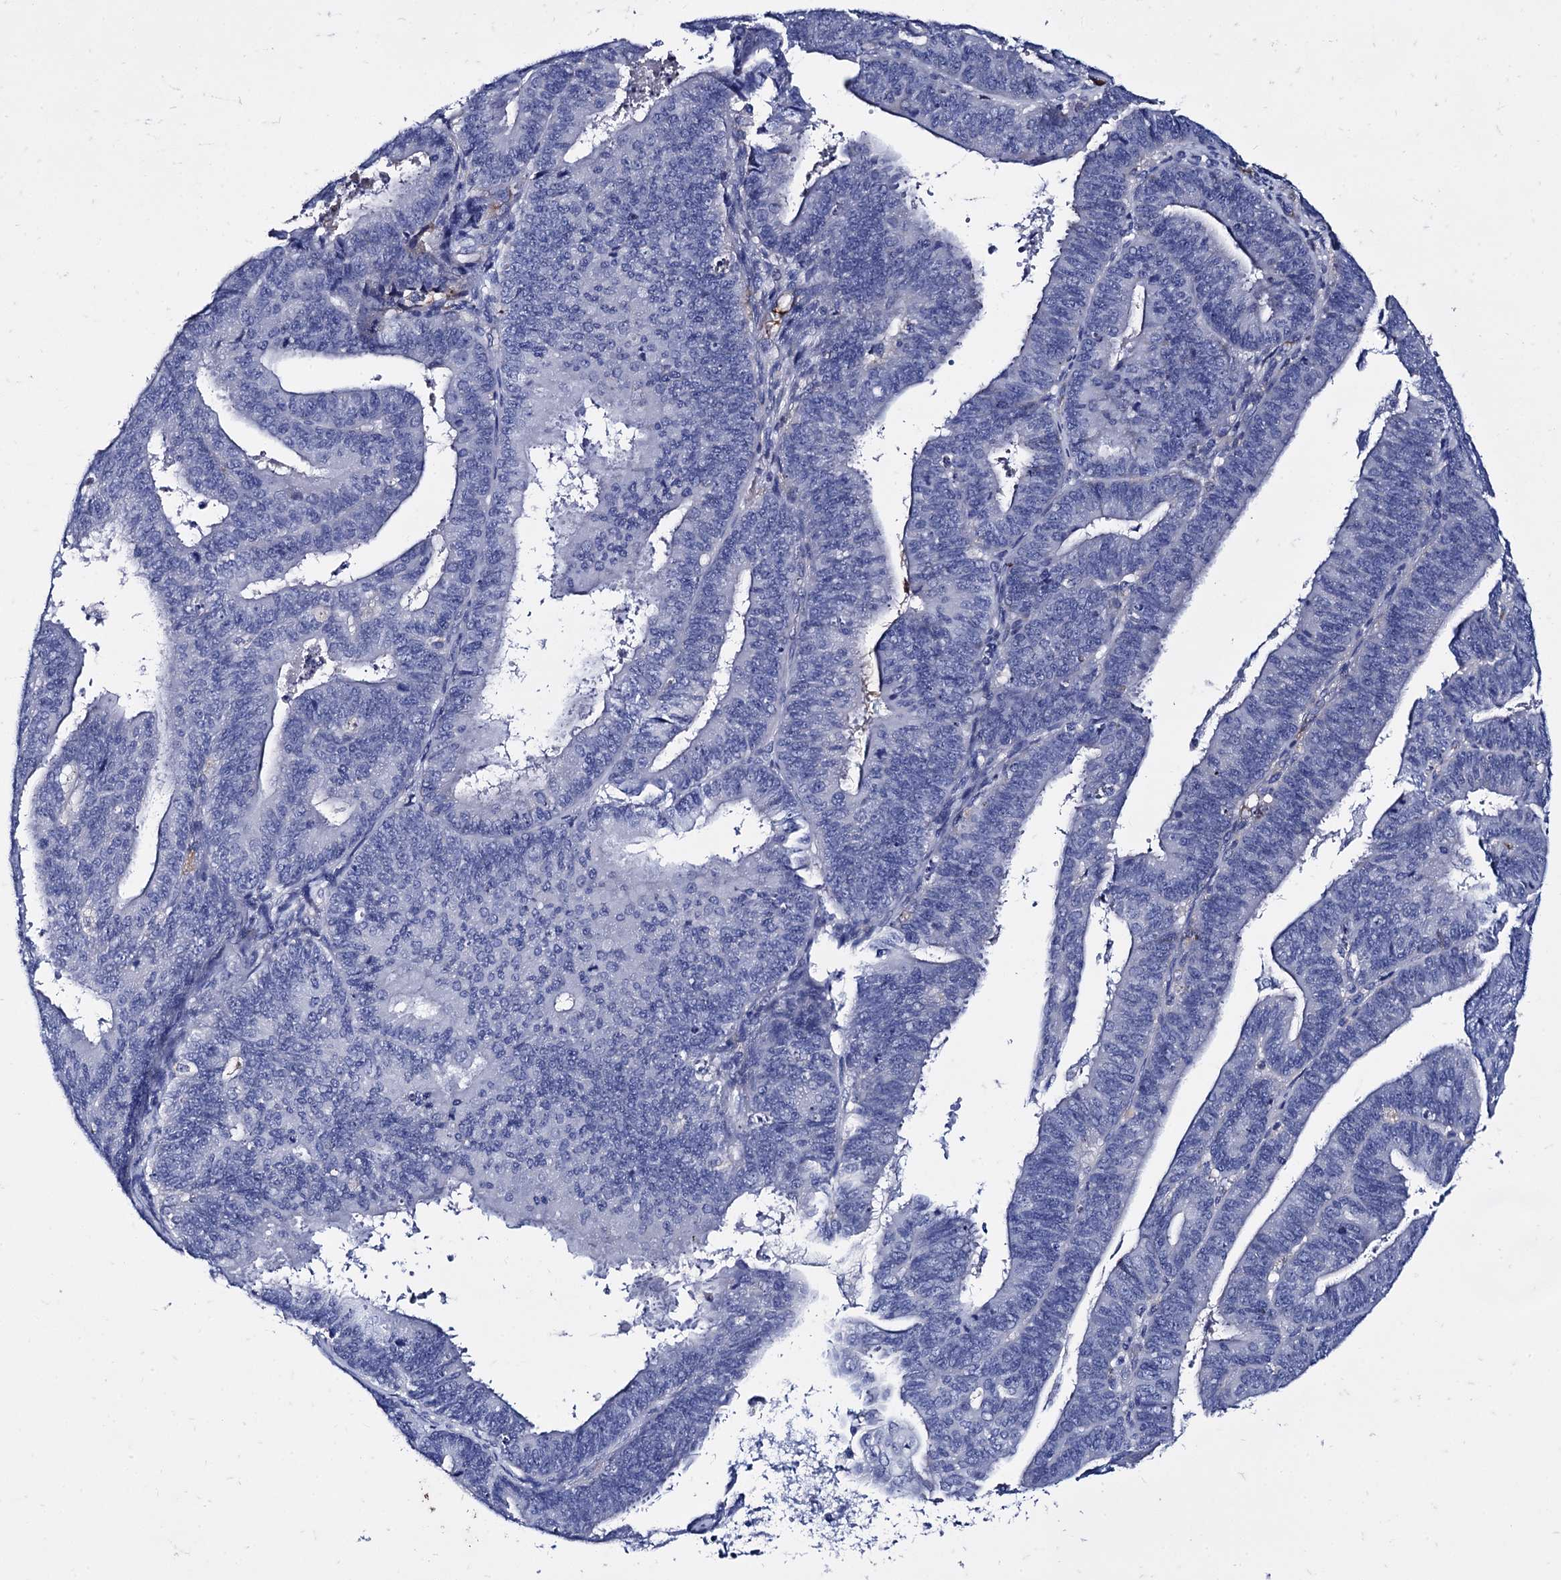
{"staining": {"intensity": "negative", "quantity": "none", "location": "none"}, "tissue": "endometrial cancer", "cell_type": "Tumor cells", "image_type": "cancer", "snomed": [{"axis": "morphology", "description": "Adenocarcinoma, NOS"}, {"axis": "topography", "description": "Endometrium"}], "caption": "Immunohistochemistry (IHC) of endometrial cancer (adenocarcinoma) reveals no staining in tumor cells. (DAB immunohistochemistry (IHC), high magnification).", "gene": "TMEM72", "patient": {"sex": "female", "age": 66}}